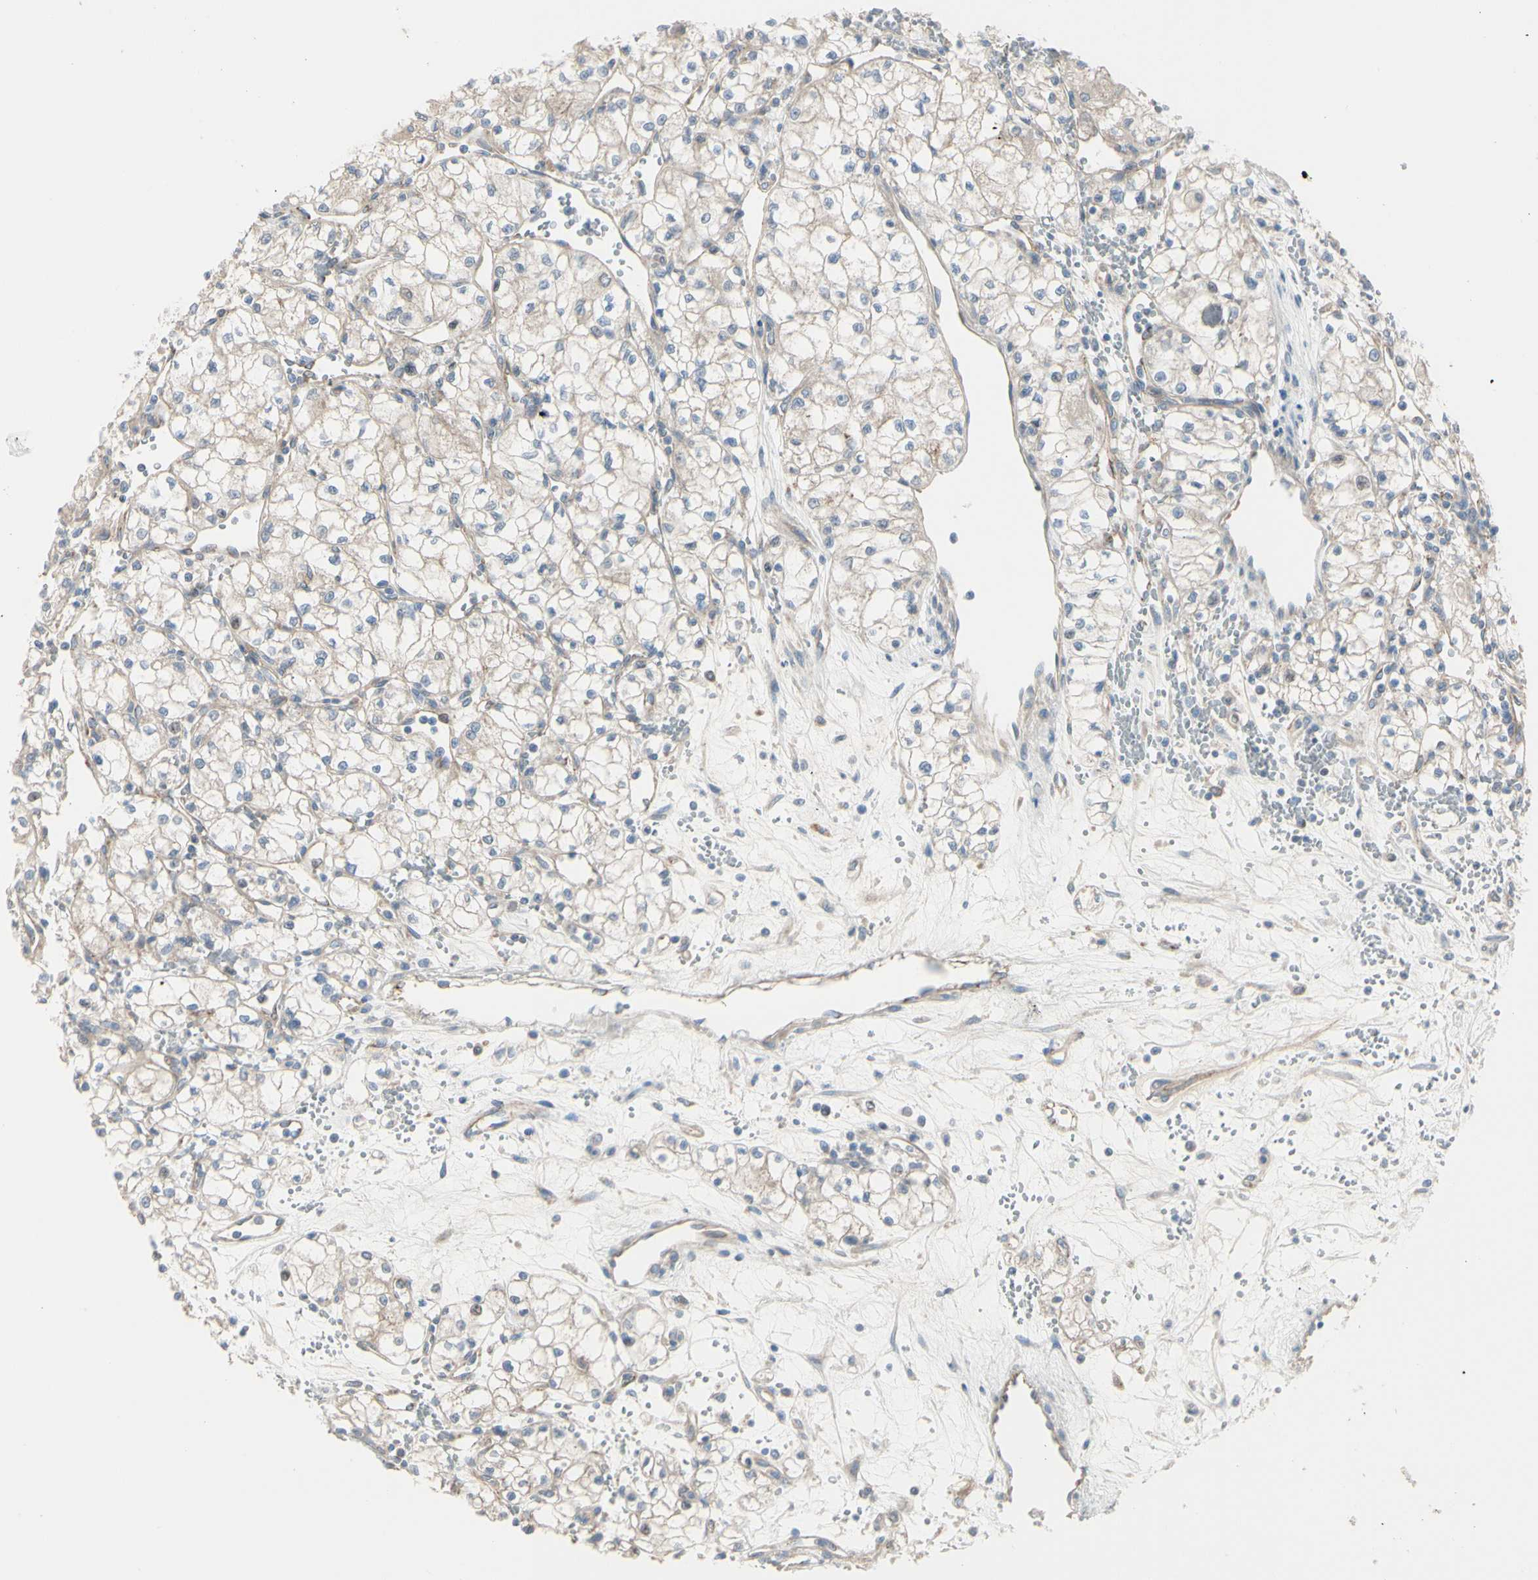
{"staining": {"intensity": "weak", "quantity": ">75%", "location": "cytoplasmic/membranous"}, "tissue": "renal cancer", "cell_type": "Tumor cells", "image_type": "cancer", "snomed": [{"axis": "morphology", "description": "Normal tissue, NOS"}, {"axis": "morphology", "description": "Adenocarcinoma, NOS"}, {"axis": "topography", "description": "Kidney"}], "caption": "Protein expression analysis of renal cancer exhibits weak cytoplasmic/membranous expression in approximately >75% of tumor cells.", "gene": "EPHA3", "patient": {"sex": "male", "age": 59}}